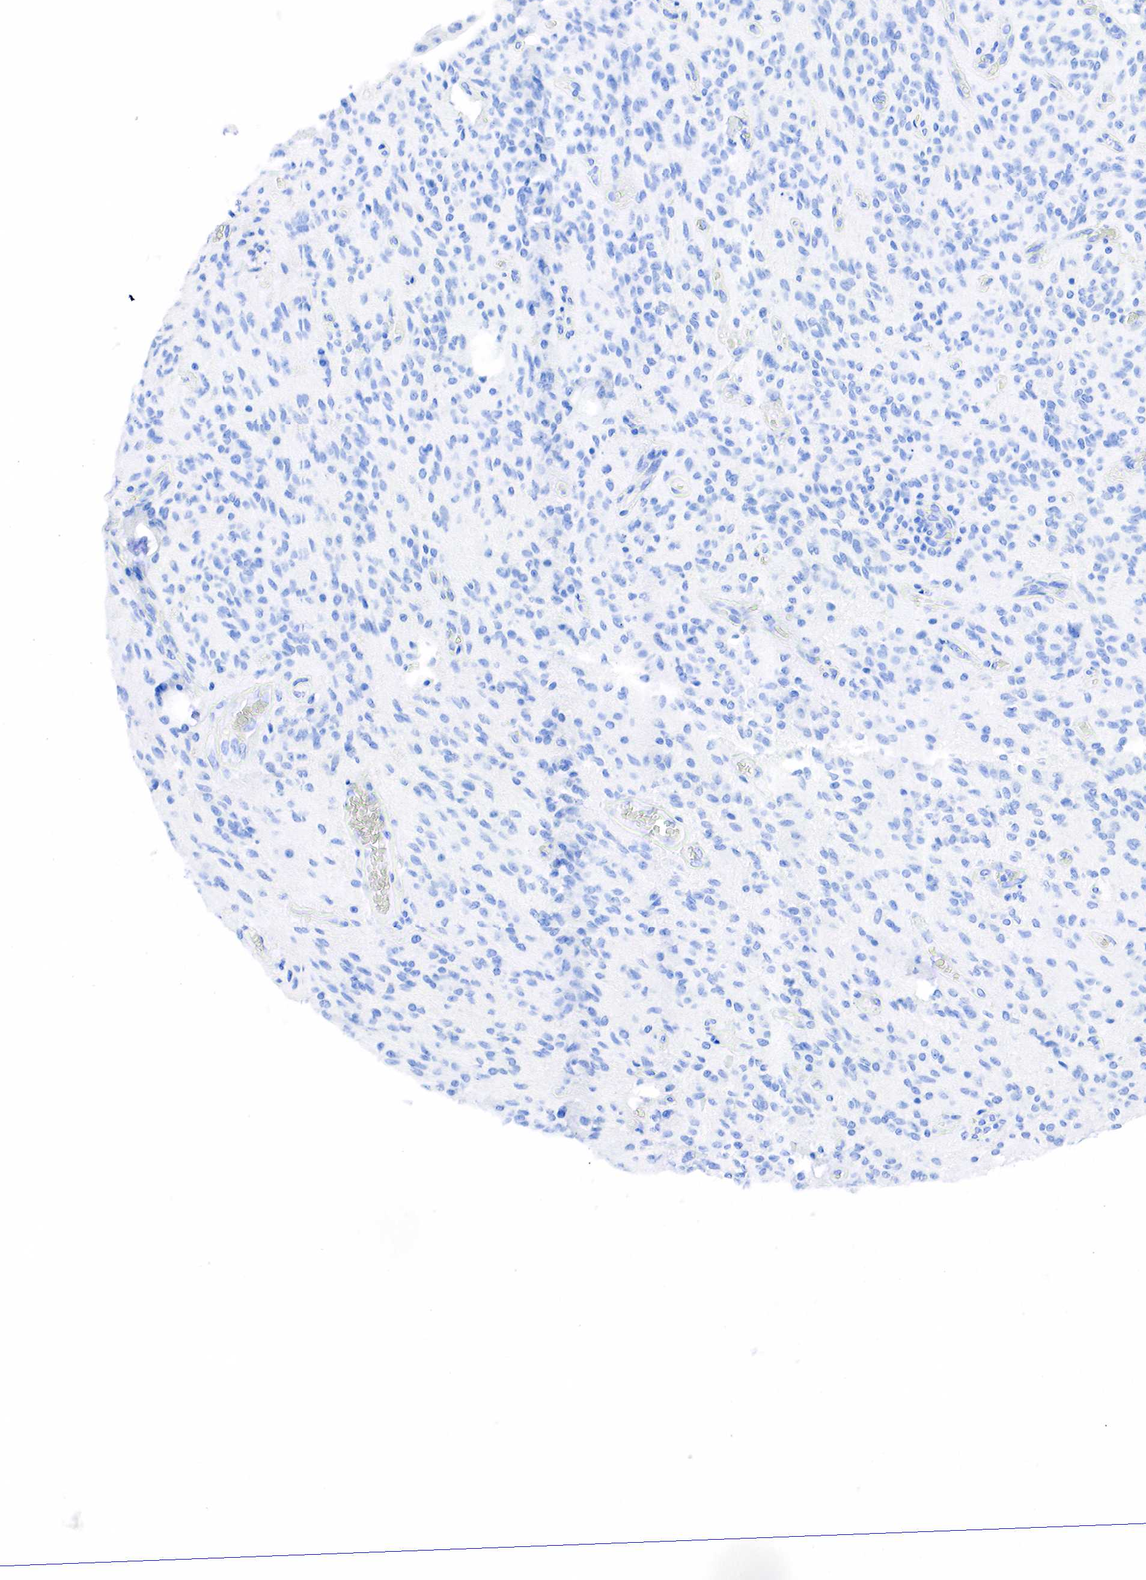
{"staining": {"intensity": "negative", "quantity": "none", "location": "none"}, "tissue": "glioma", "cell_type": "Tumor cells", "image_type": "cancer", "snomed": [{"axis": "morphology", "description": "Glioma, malignant, Low grade"}, {"axis": "topography", "description": "Brain"}], "caption": "Tumor cells show no significant expression in malignant glioma (low-grade).", "gene": "PTH", "patient": {"sex": "female", "age": 15}}